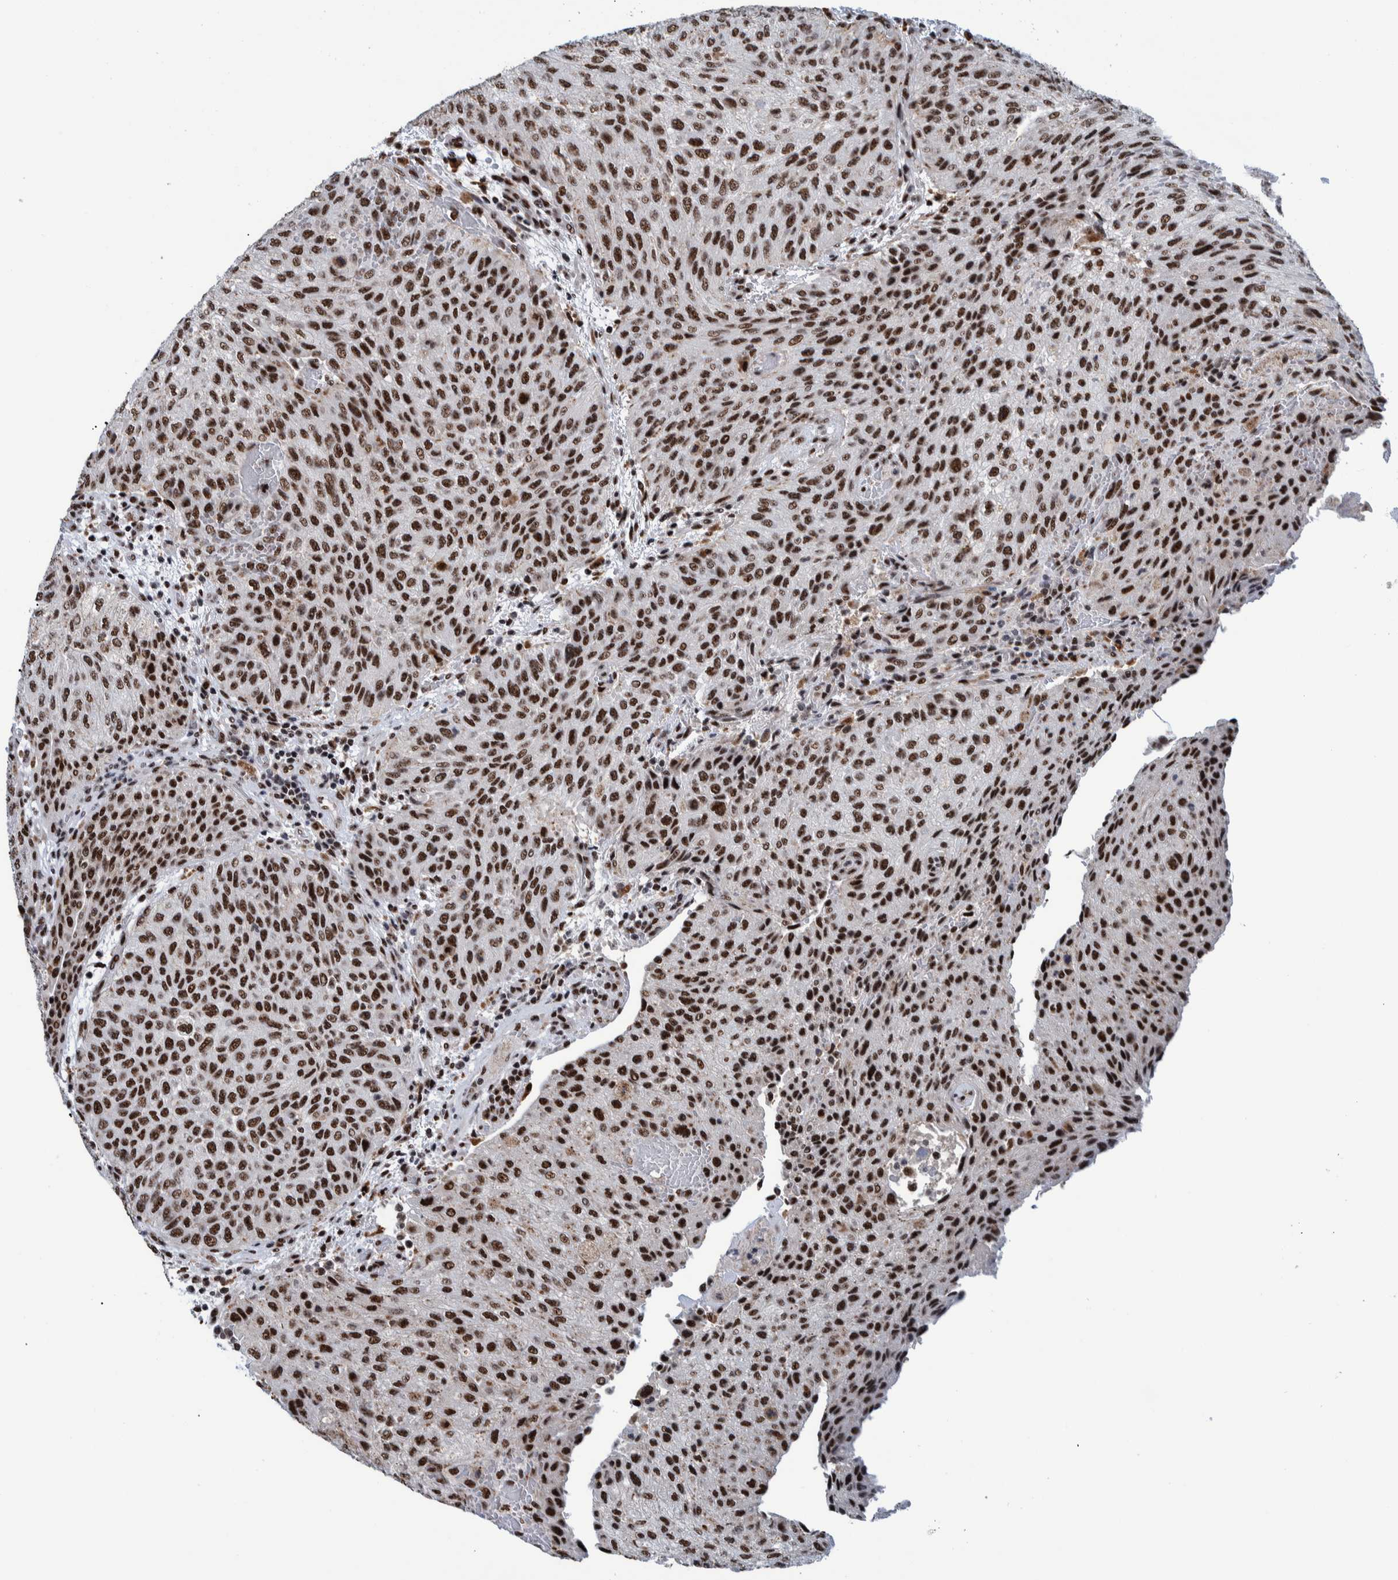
{"staining": {"intensity": "strong", "quantity": ">75%", "location": "nuclear"}, "tissue": "urothelial cancer", "cell_type": "Tumor cells", "image_type": "cancer", "snomed": [{"axis": "morphology", "description": "Urothelial carcinoma, Low grade"}, {"axis": "morphology", "description": "Urothelial carcinoma, High grade"}, {"axis": "topography", "description": "Urinary bladder"}], "caption": "Immunohistochemistry (IHC) photomicrograph of human urothelial cancer stained for a protein (brown), which displays high levels of strong nuclear staining in about >75% of tumor cells.", "gene": "EFTUD2", "patient": {"sex": "male", "age": 35}}